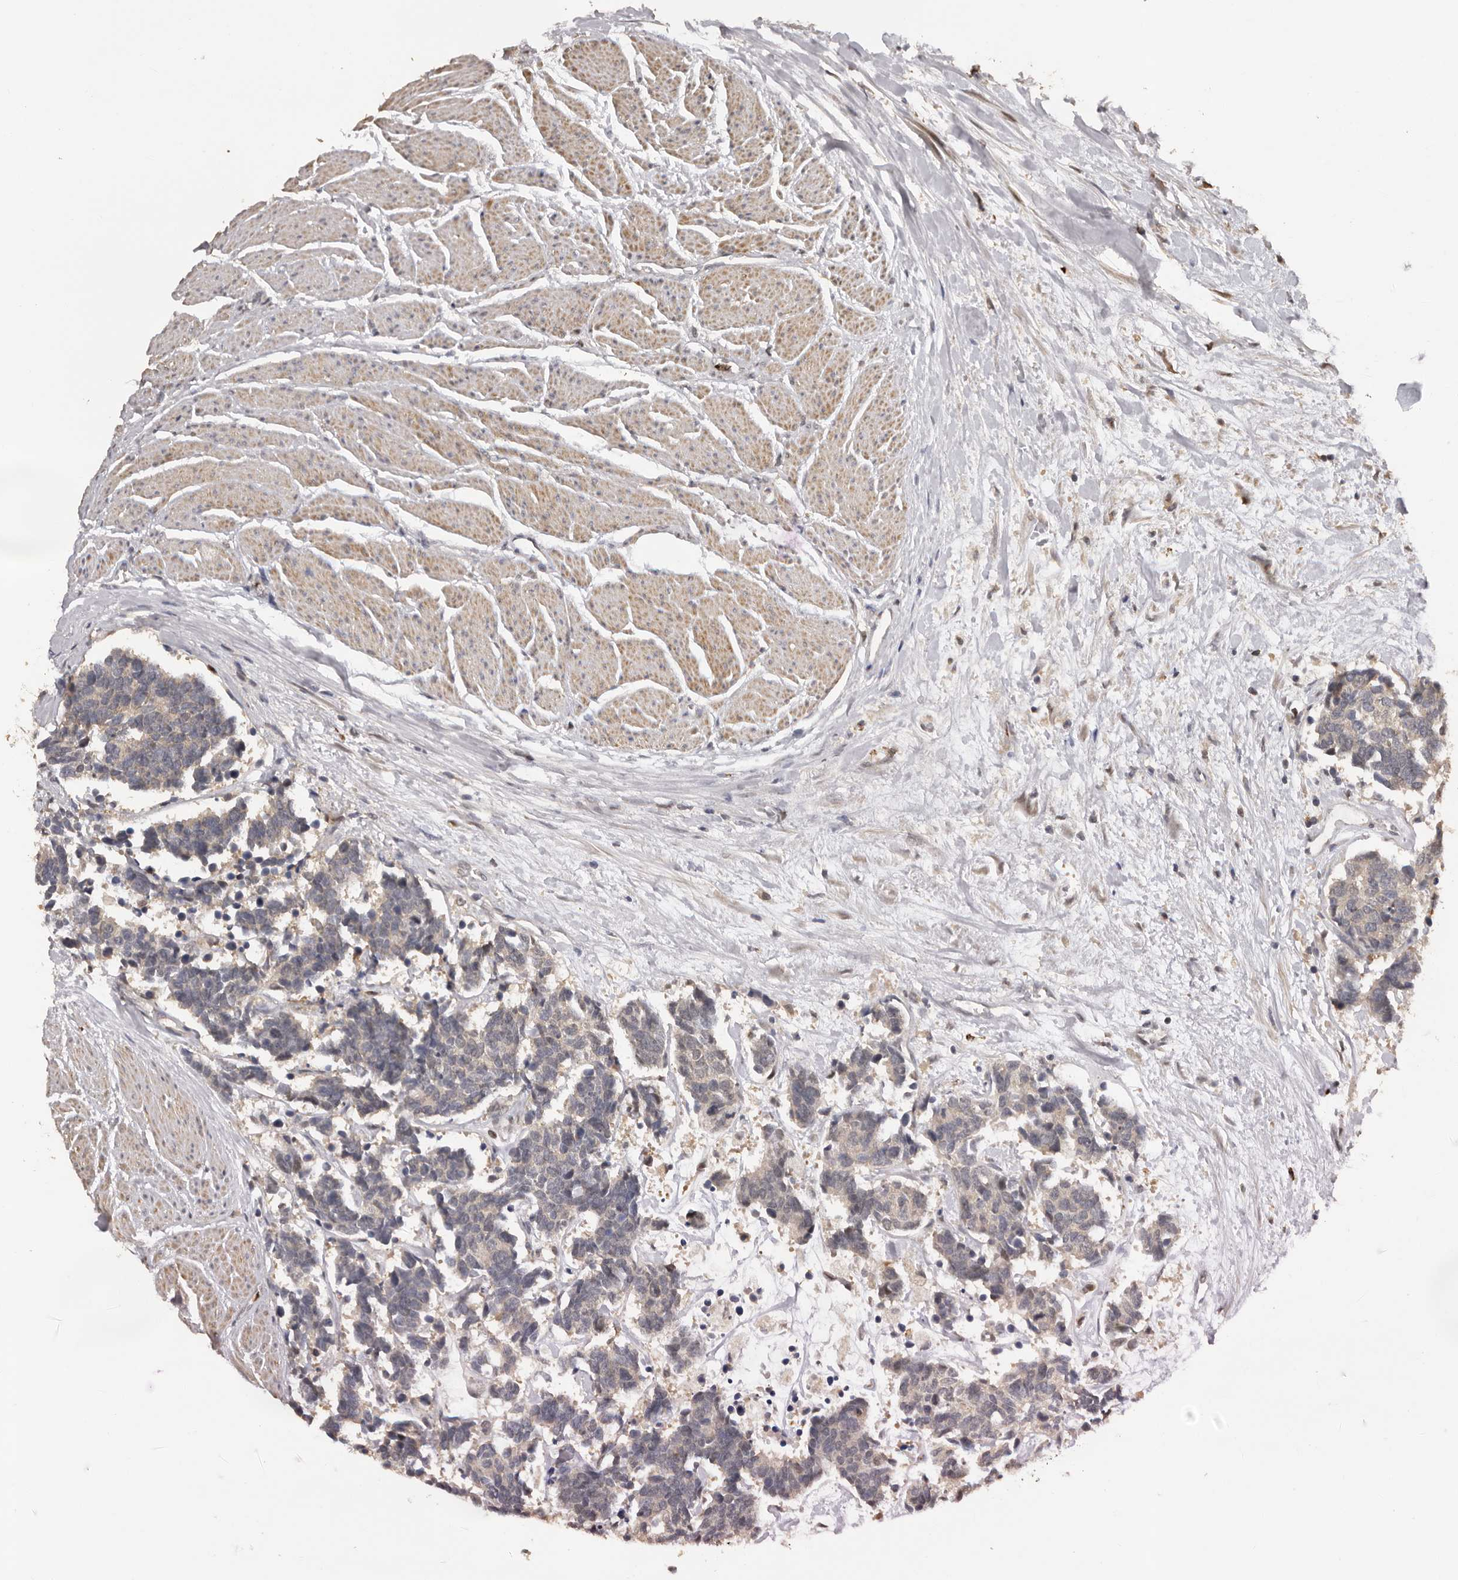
{"staining": {"intensity": "weak", "quantity": "<25%", "location": "cytoplasmic/membranous"}, "tissue": "carcinoid", "cell_type": "Tumor cells", "image_type": "cancer", "snomed": [{"axis": "morphology", "description": "Carcinoma, NOS"}, {"axis": "morphology", "description": "Carcinoid, malignant, NOS"}, {"axis": "topography", "description": "Urinary bladder"}], "caption": "Immunohistochemistry (IHC) micrograph of neoplastic tissue: carcinoma stained with DAB displays no significant protein expression in tumor cells. The staining is performed using DAB brown chromogen with nuclei counter-stained in using hematoxylin.", "gene": "KIF2B", "patient": {"sex": "male", "age": 57}}